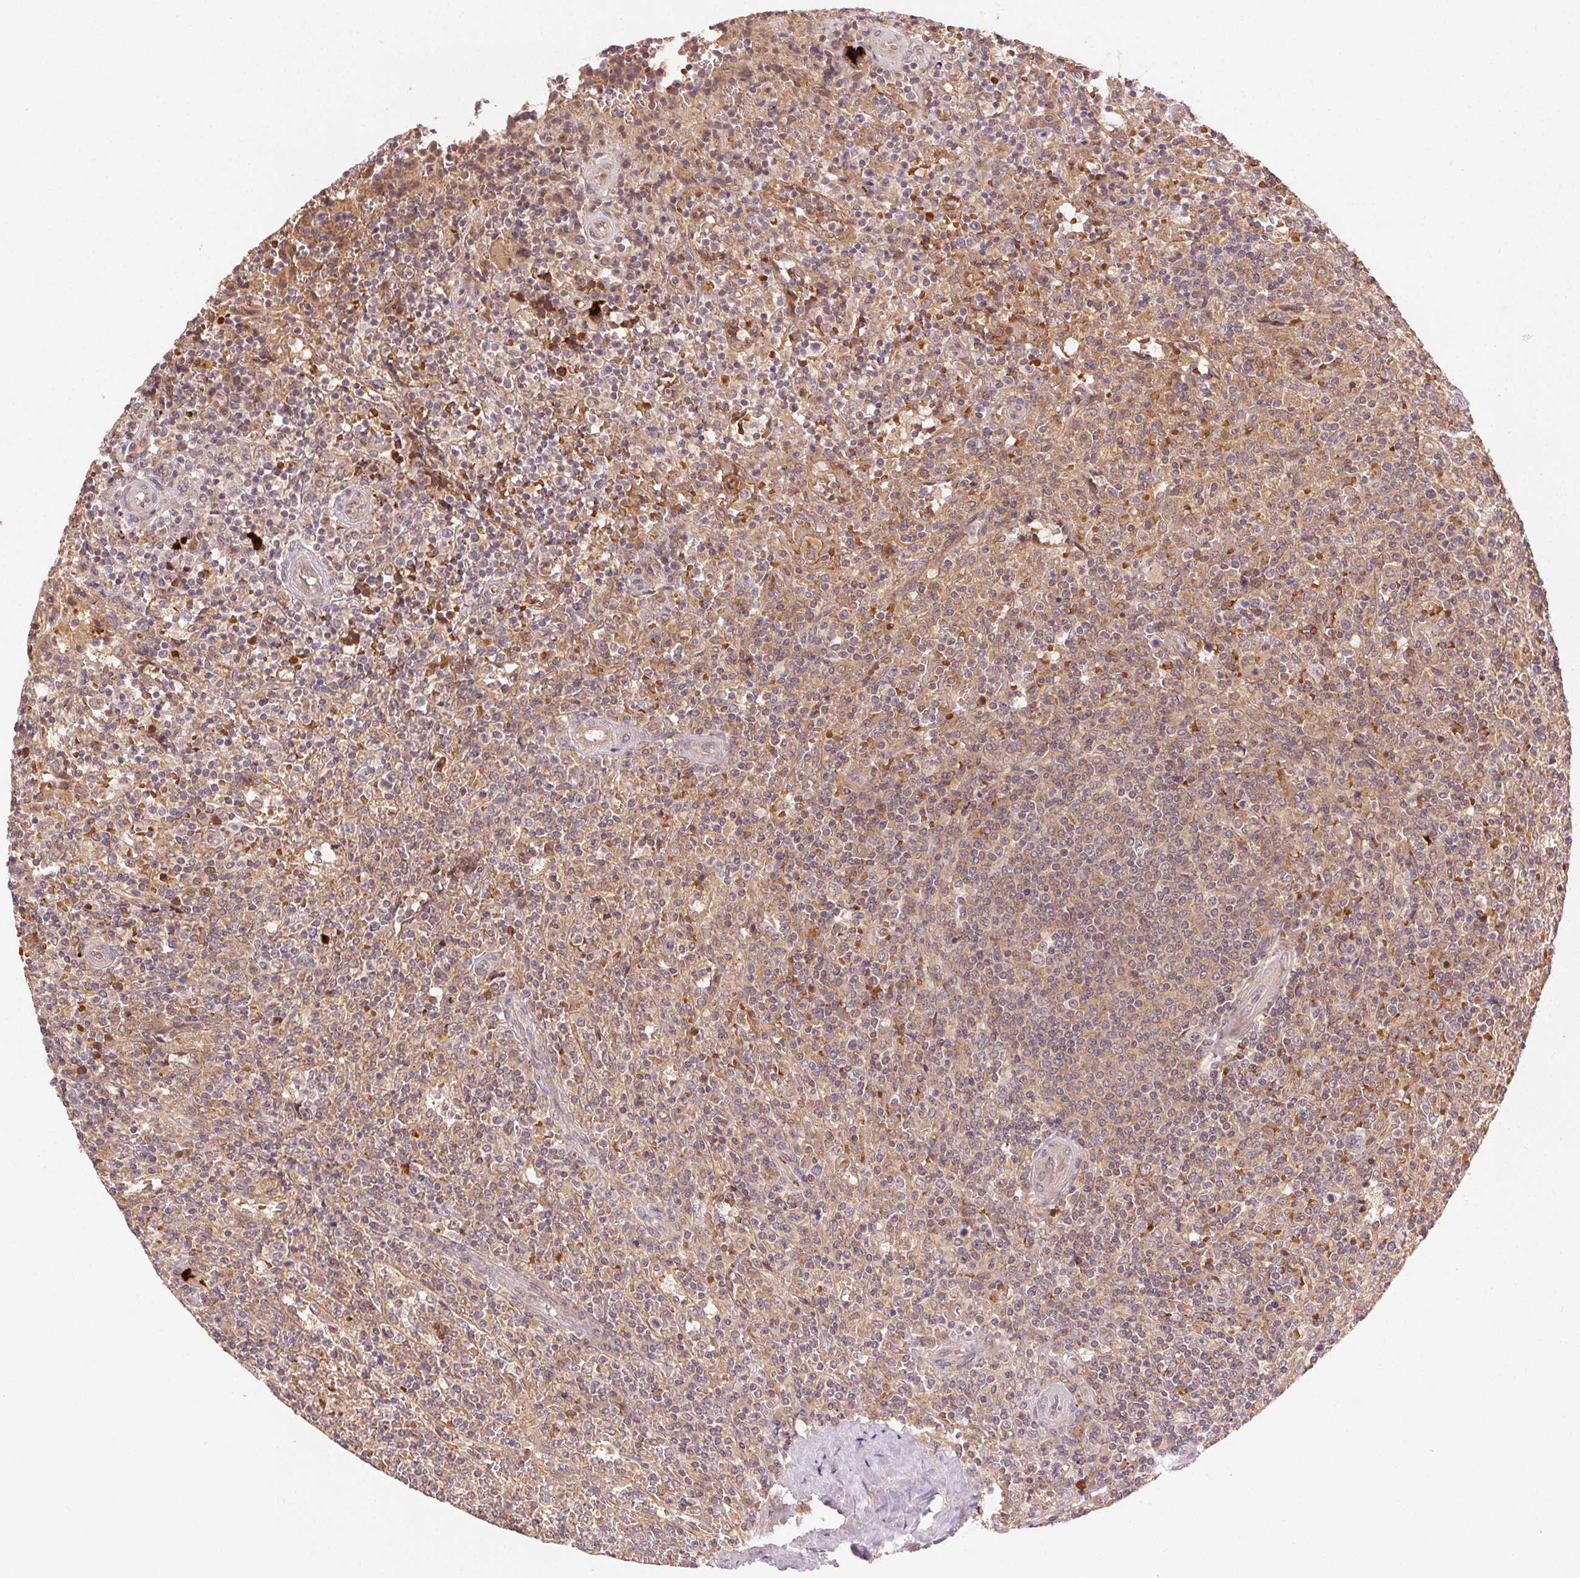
{"staining": {"intensity": "moderate", "quantity": ">75%", "location": "cytoplasmic/membranous"}, "tissue": "lymphoma", "cell_type": "Tumor cells", "image_type": "cancer", "snomed": [{"axis": "morphology", "description": "Malignant lymphoma, non-Hodgkin's type, Low grade"}, {"axis": "topography", "description": "Spleen"}], "caption": "A high-resolution photomicrograph shows immunohistochemistry staining of low-grade malignant lymphoma, non-Hodgkin's type, which reveals moderate cytoplasmic/membranous expression in about >75% of tumor cells.", "gene": "KLHL15", "patient": {"sex": "male", "age": 62}}